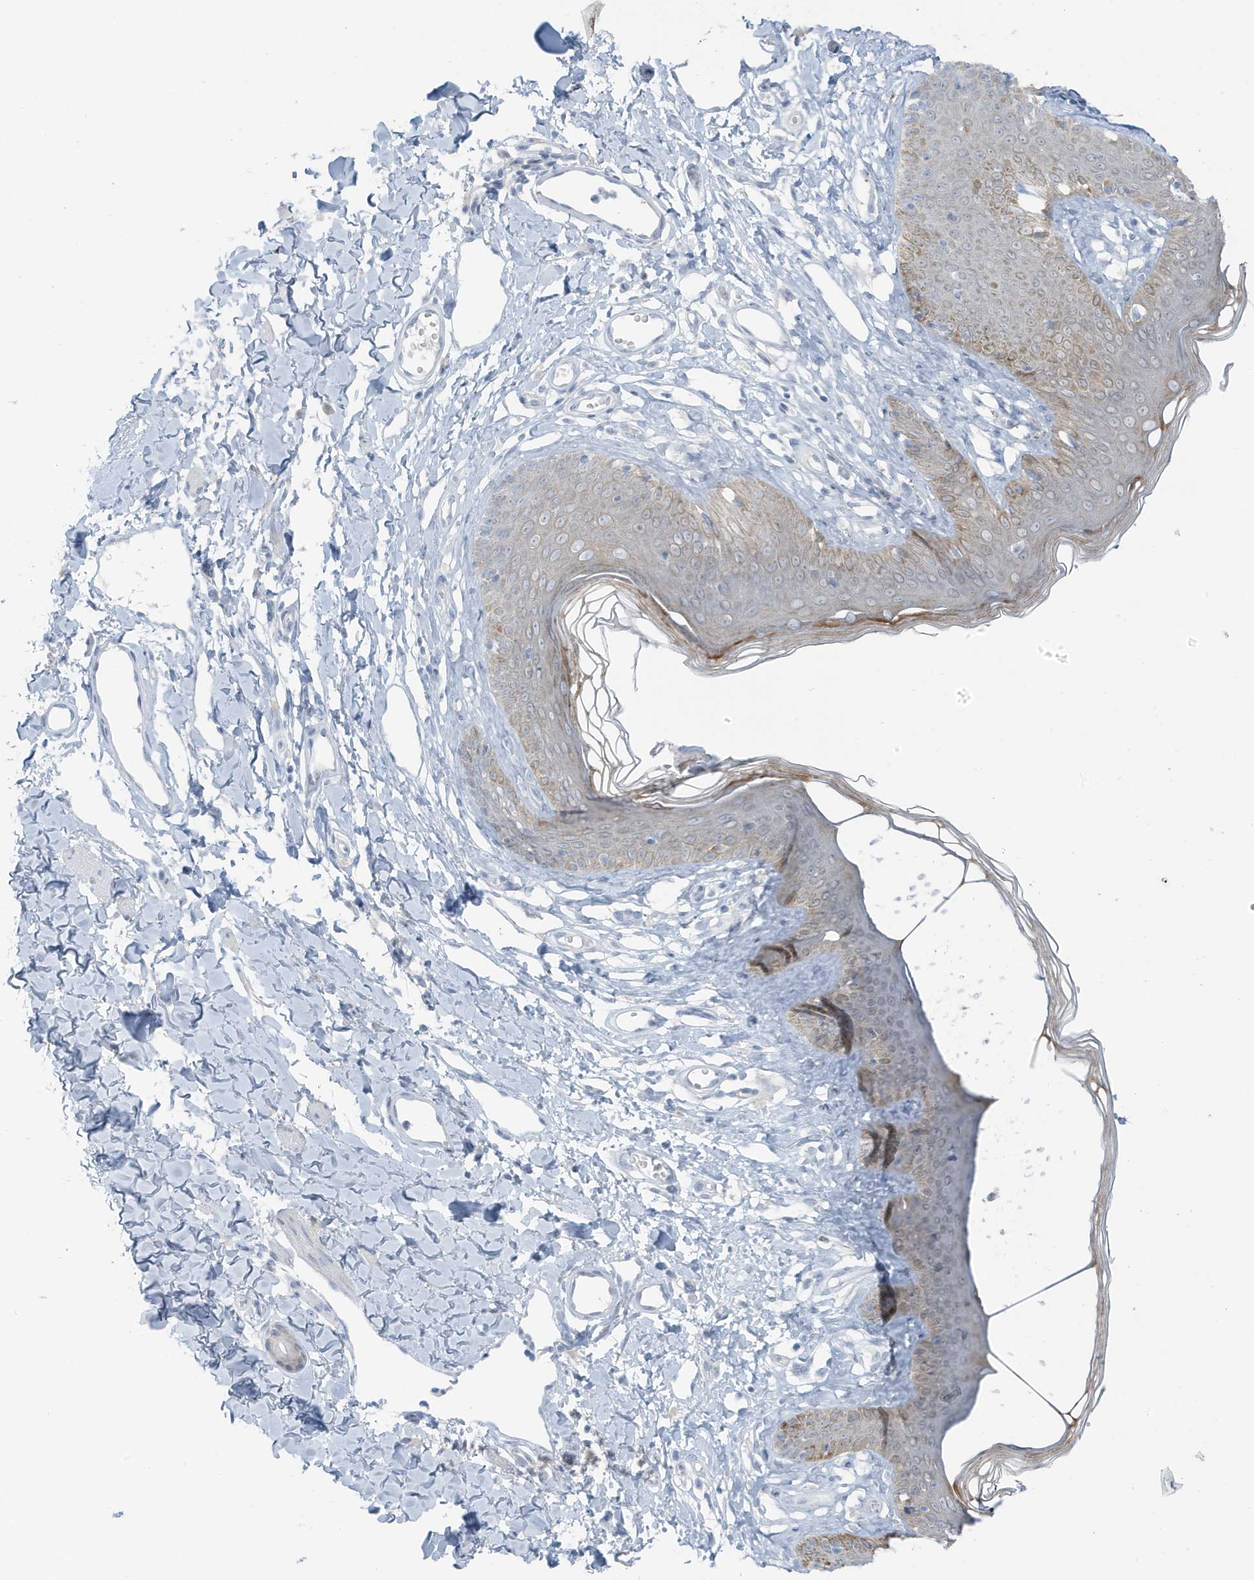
{"staining": {"intensity": "weak", "quantity": "<25%", "location": "cytoplasmic/membranous"}, "tissue": "skin", "cell_type": "Epidermal cells", "image_type": "normal", "snomed": [{"axis": "morphology", "description": "Normal tissue, NOS"}, {"axis": "morphology", "description": "Squamous cell carcinoma, NOS"}, {"axis": "topography", "description": "Vulva"}], "caption": "This is a histopathology image of immunohistochemistry (IHC) staining of benign skin, which shows no staining in epidermal cells.", "gene": "ZFP64", "patient": {"sex": "female", "age": 85}}